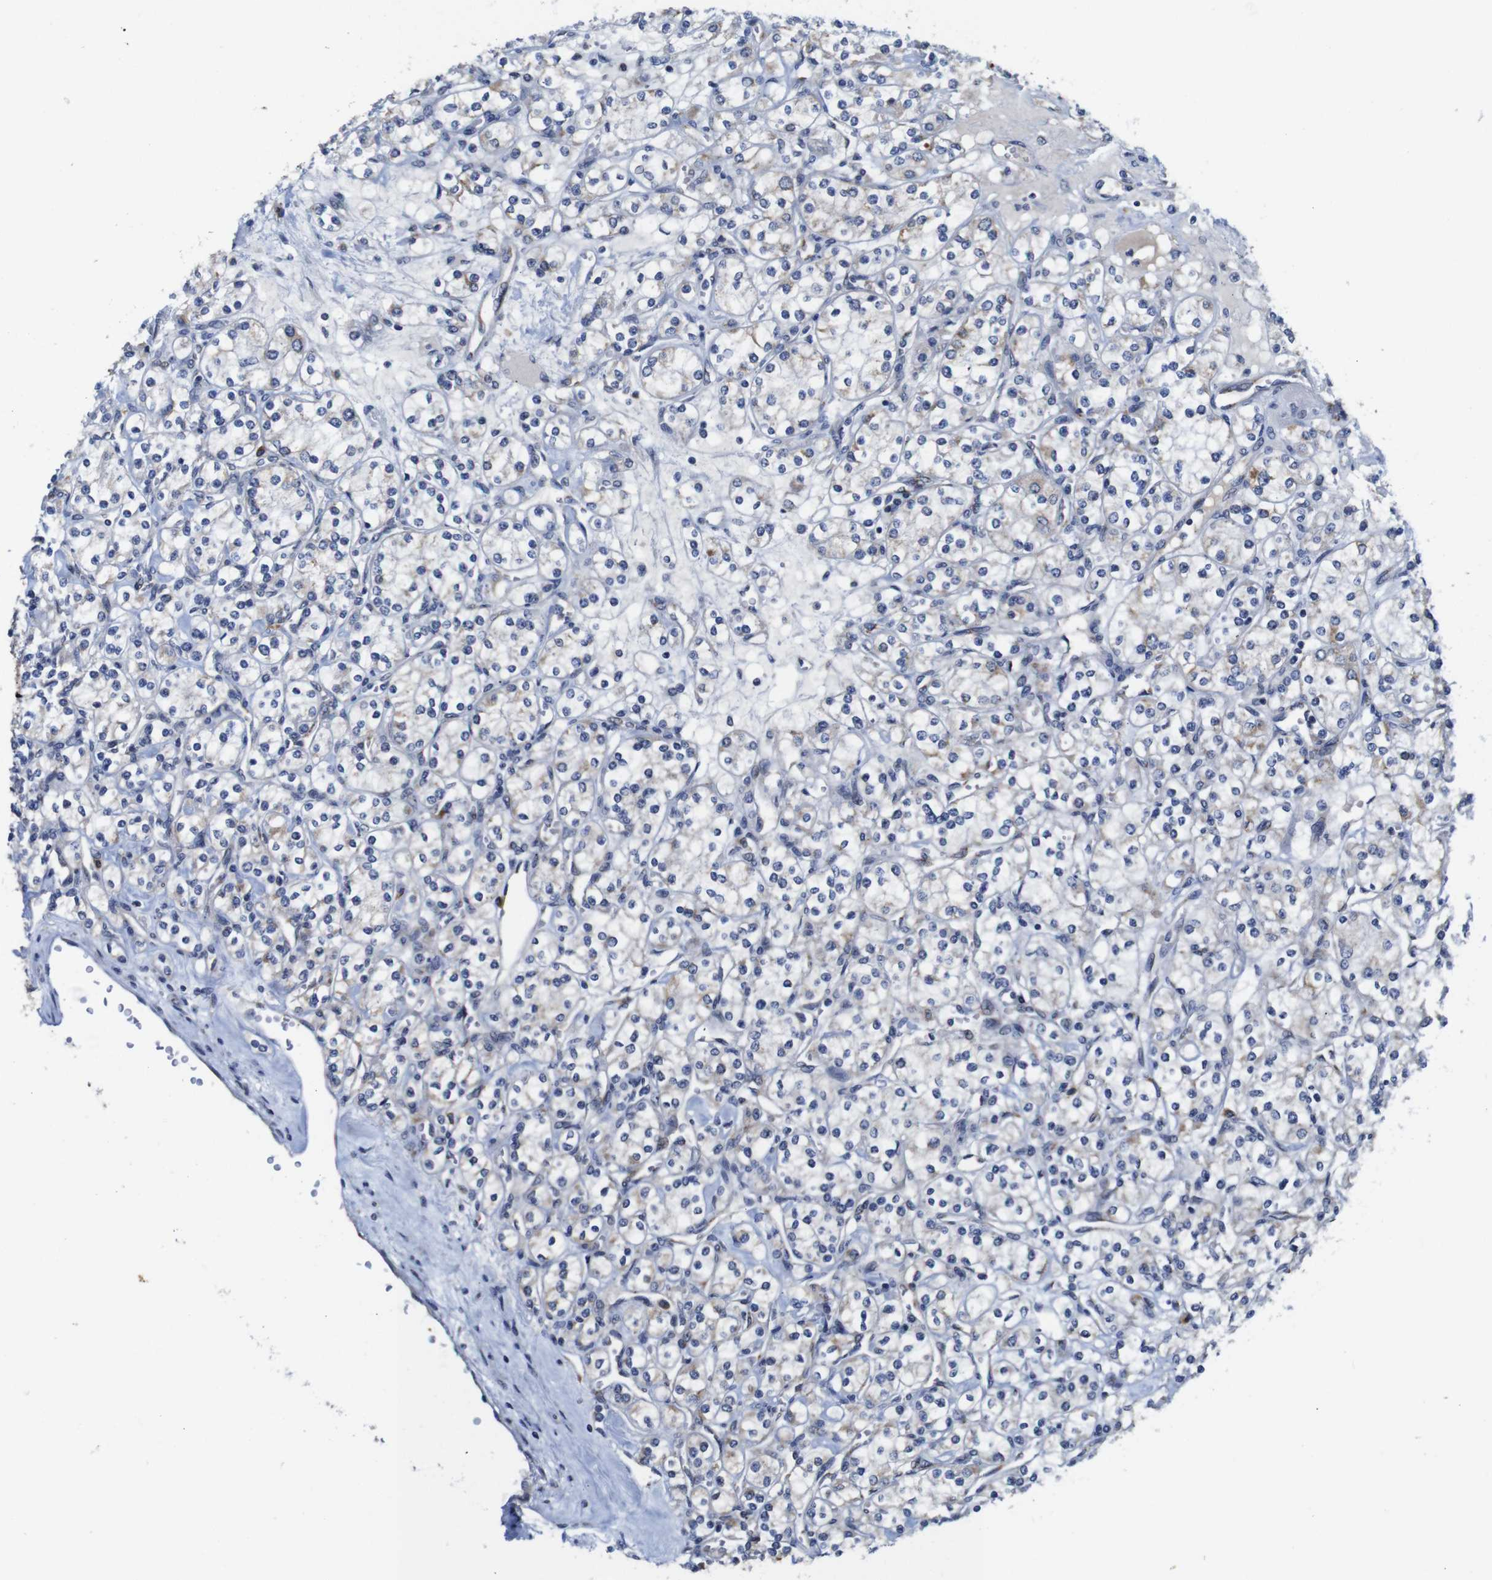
{"staining": {"intensity": "weak", "quantity": "<25%", "location": "cytoplasmic/membranous"}, "tissue": "renal cancer", "cell_type": "Tumor cells", "image_type": "cancer", "snomed": [{"axis": "morphology", "description": "Adenocarcinoma, NOS"}, {"axis": "topography", "description": "Kidney"}], "caption": "Tumor cells are negative for brown protein staining in adenocarcinoma (renal). (Stains: DAB IHC with hematoxylin counter stain, Microscopy: brightfield microscopy at high magnification).", "gene": "FURIN", "patient": {"sex": "male", "age": 77}}